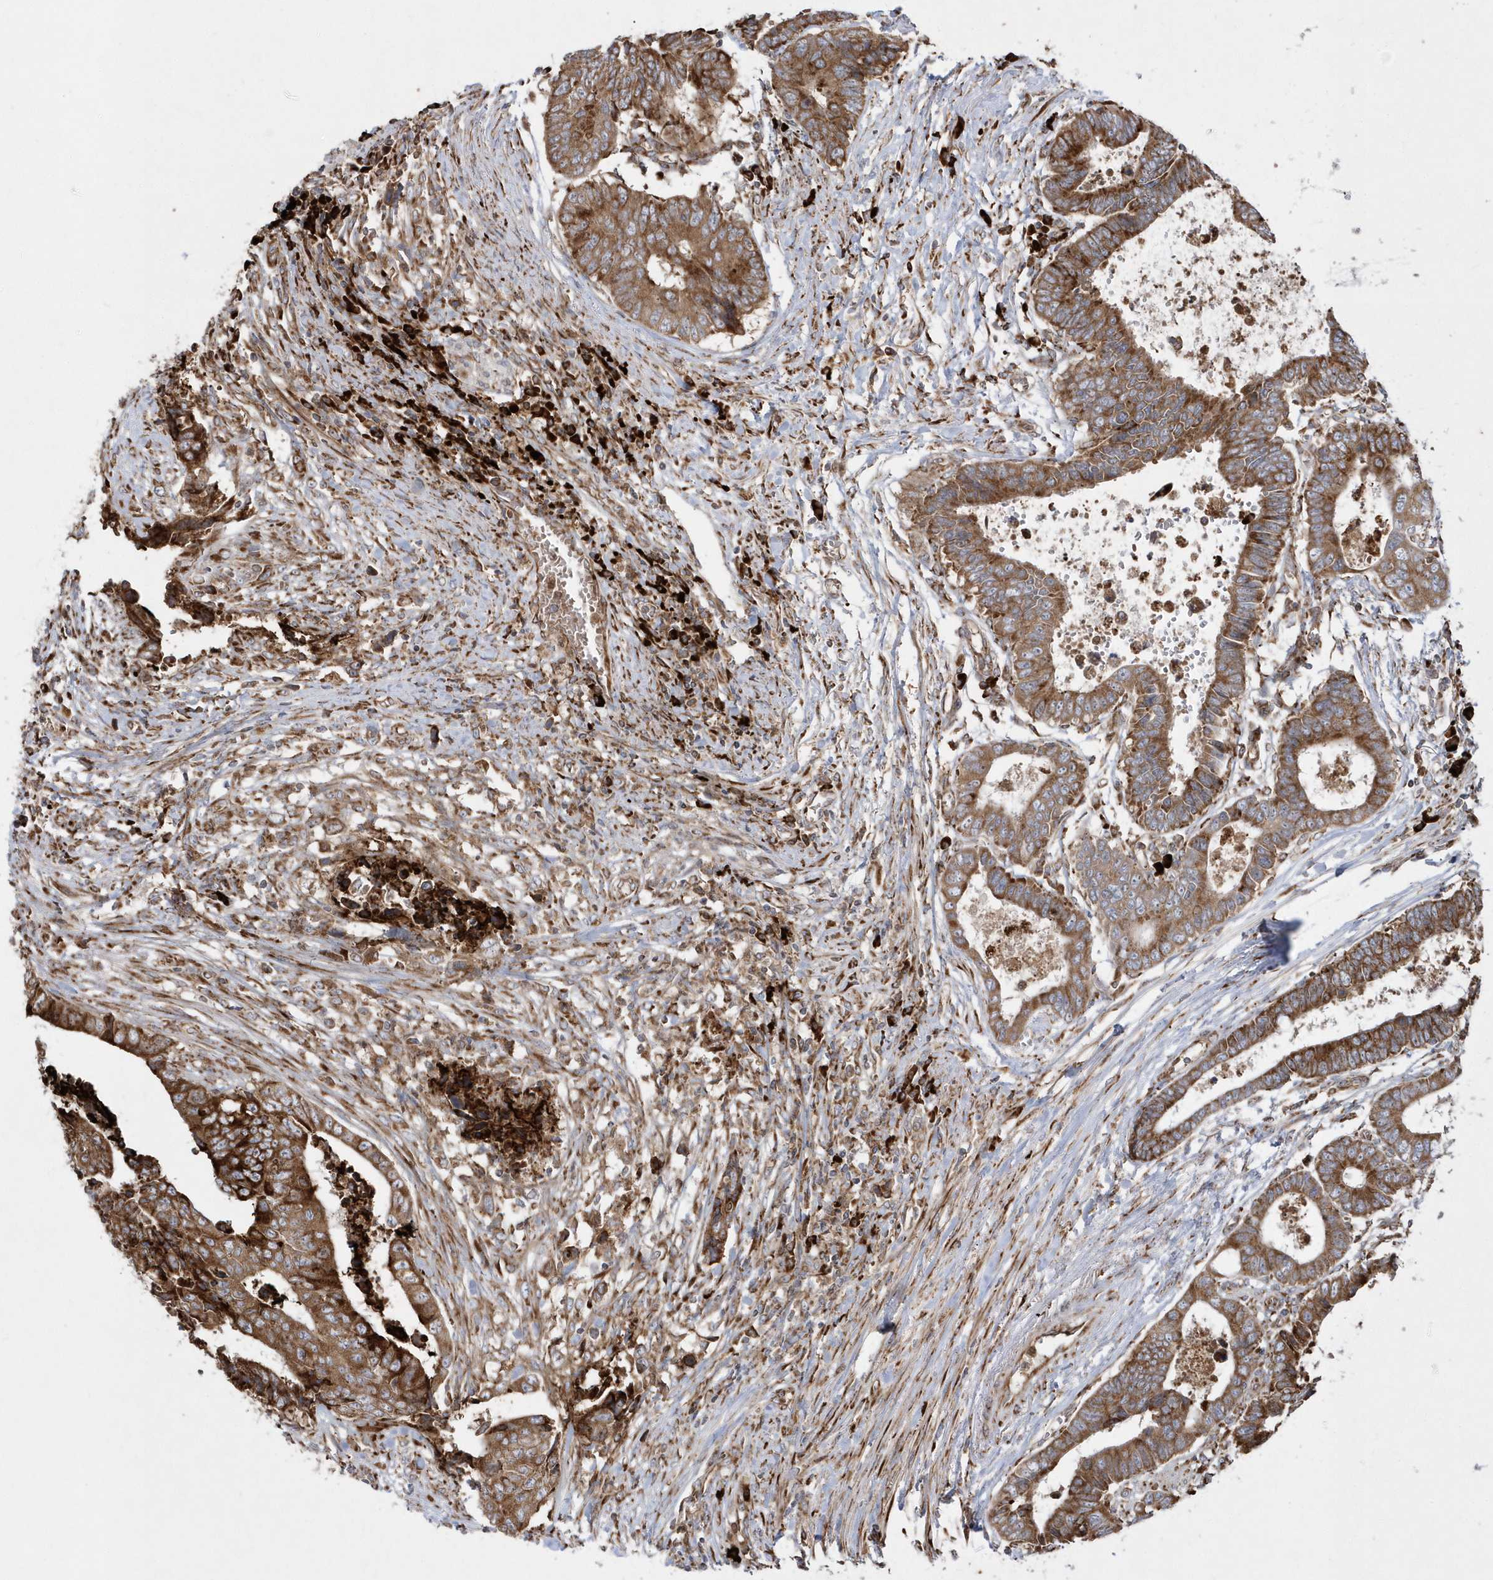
{"staining": {"intensity": "strong", "quantity": ">75%", "location": "cytoplasmic/membranous"}, "tissue": "colorectal cancer", "cell_type": "Tumor cells", "image_type": "cancer", "snomed": [{"axis": "morphology", "description": "Adenocarcinoma, NOS"}, {"axis": "topography", "description": "Rectum"}], "caption": "The immunohistochemical stain highlights strong cytoplasmic/membranous positivity in tumor cells of adenocarcinoma (colorectal) tissue. (DAB (3,3'-diaminobenzidine) IHC with brightfield microscopy, high magnification).", "gene": "SH3BP2", "patient": {"sex": "male", "age": 84}}